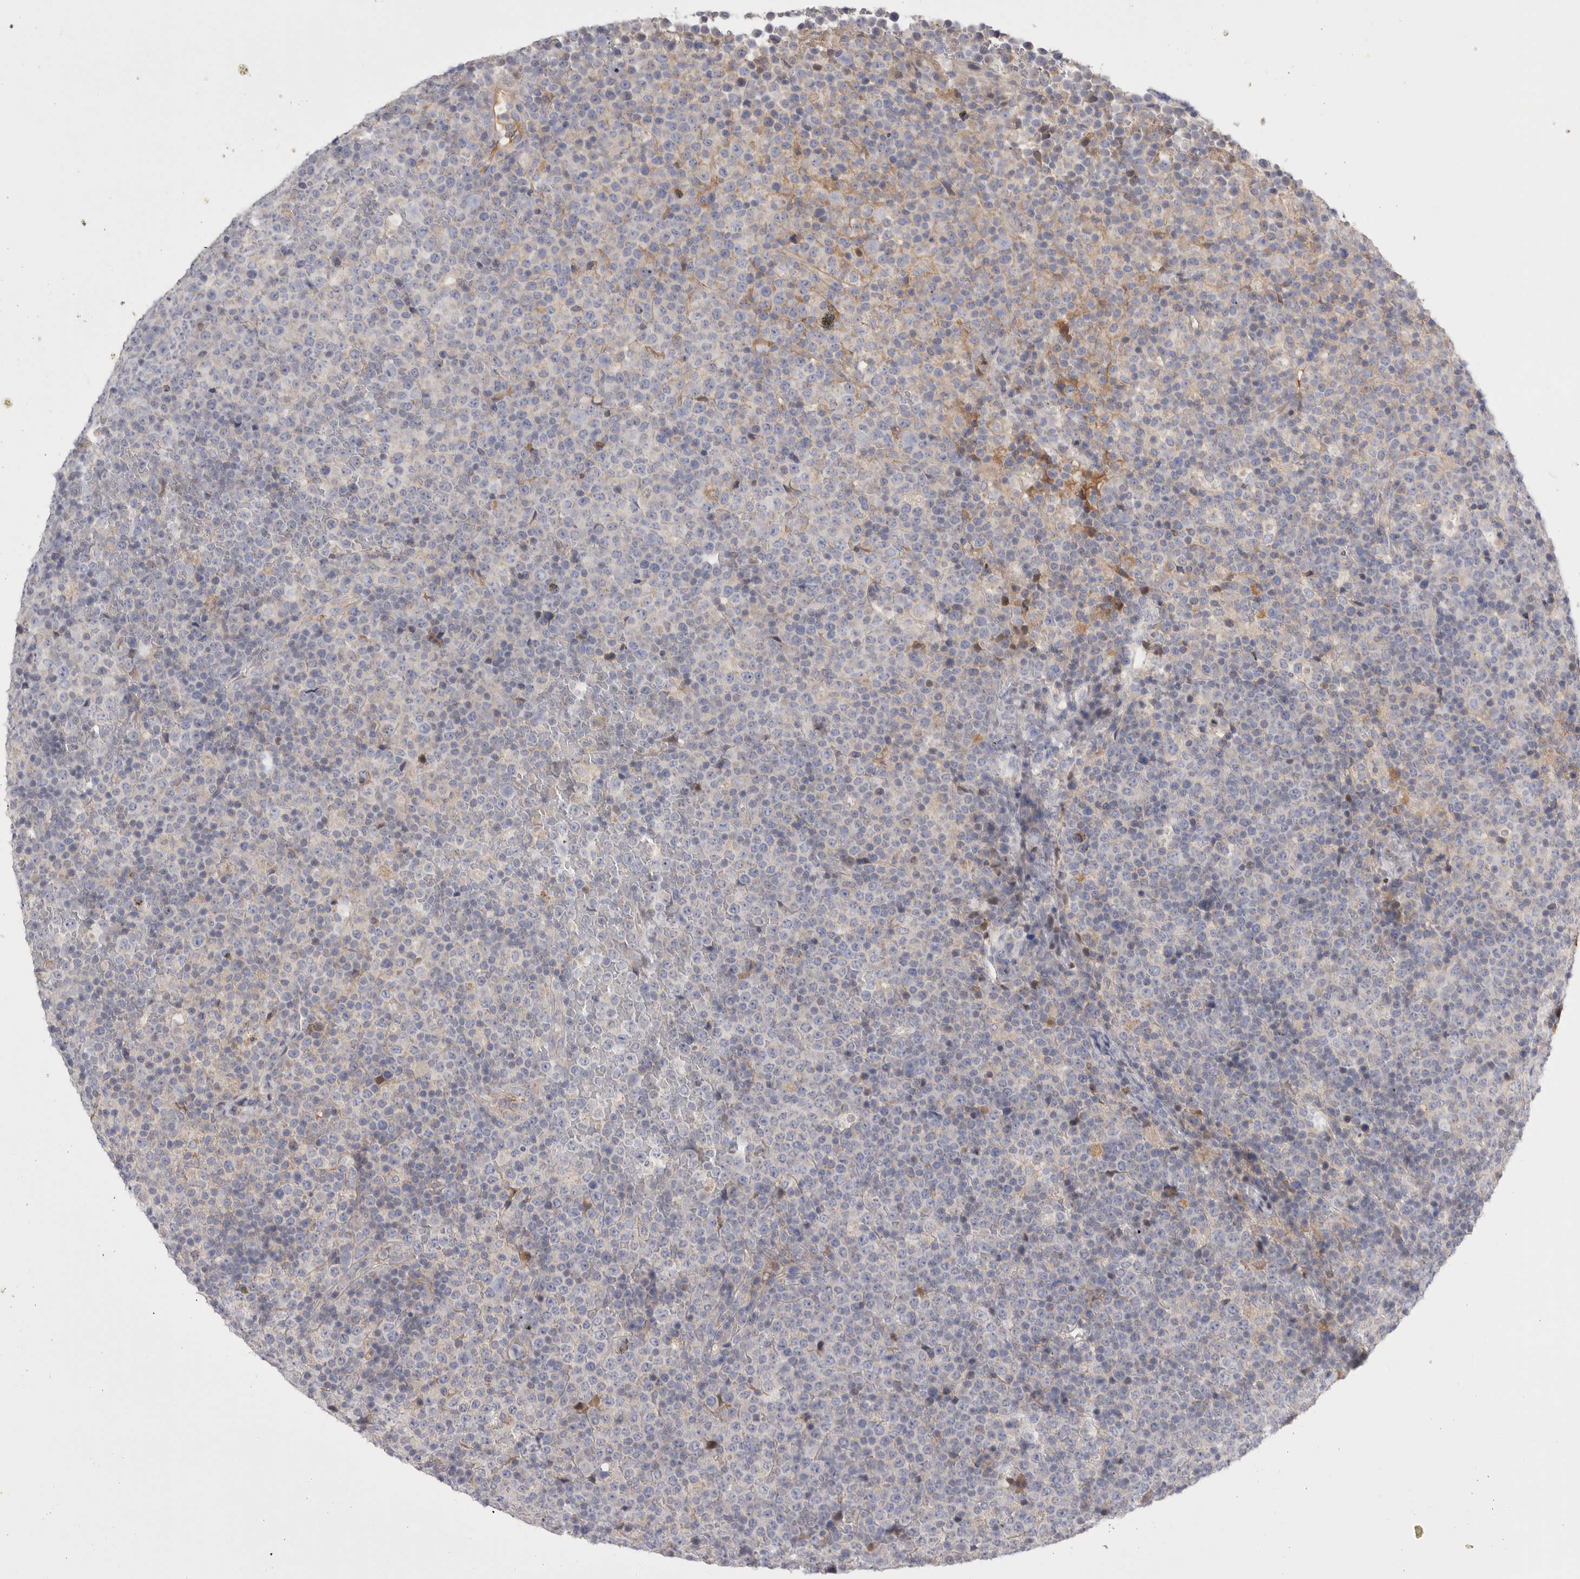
{"staining": {"intensity": "negative", "quantity": "none", "location": "none"}, "tissue": "lymphoma", "cell_type": "Tumor cells", "image_type": "cancer", "snomed": [{"axis": "morphology", "description": "Malignant lymphoma, non-Hodgkin's type, High grade"}, {"axis": "topography", "description": "Lymph node"}], "caption": "An IHC histopathology image of lymphoma is shown. There is no staining in tumor cells of lymphoma.", "gene": "CCDC126", "patient": {"sex": "male", "age": 13}}